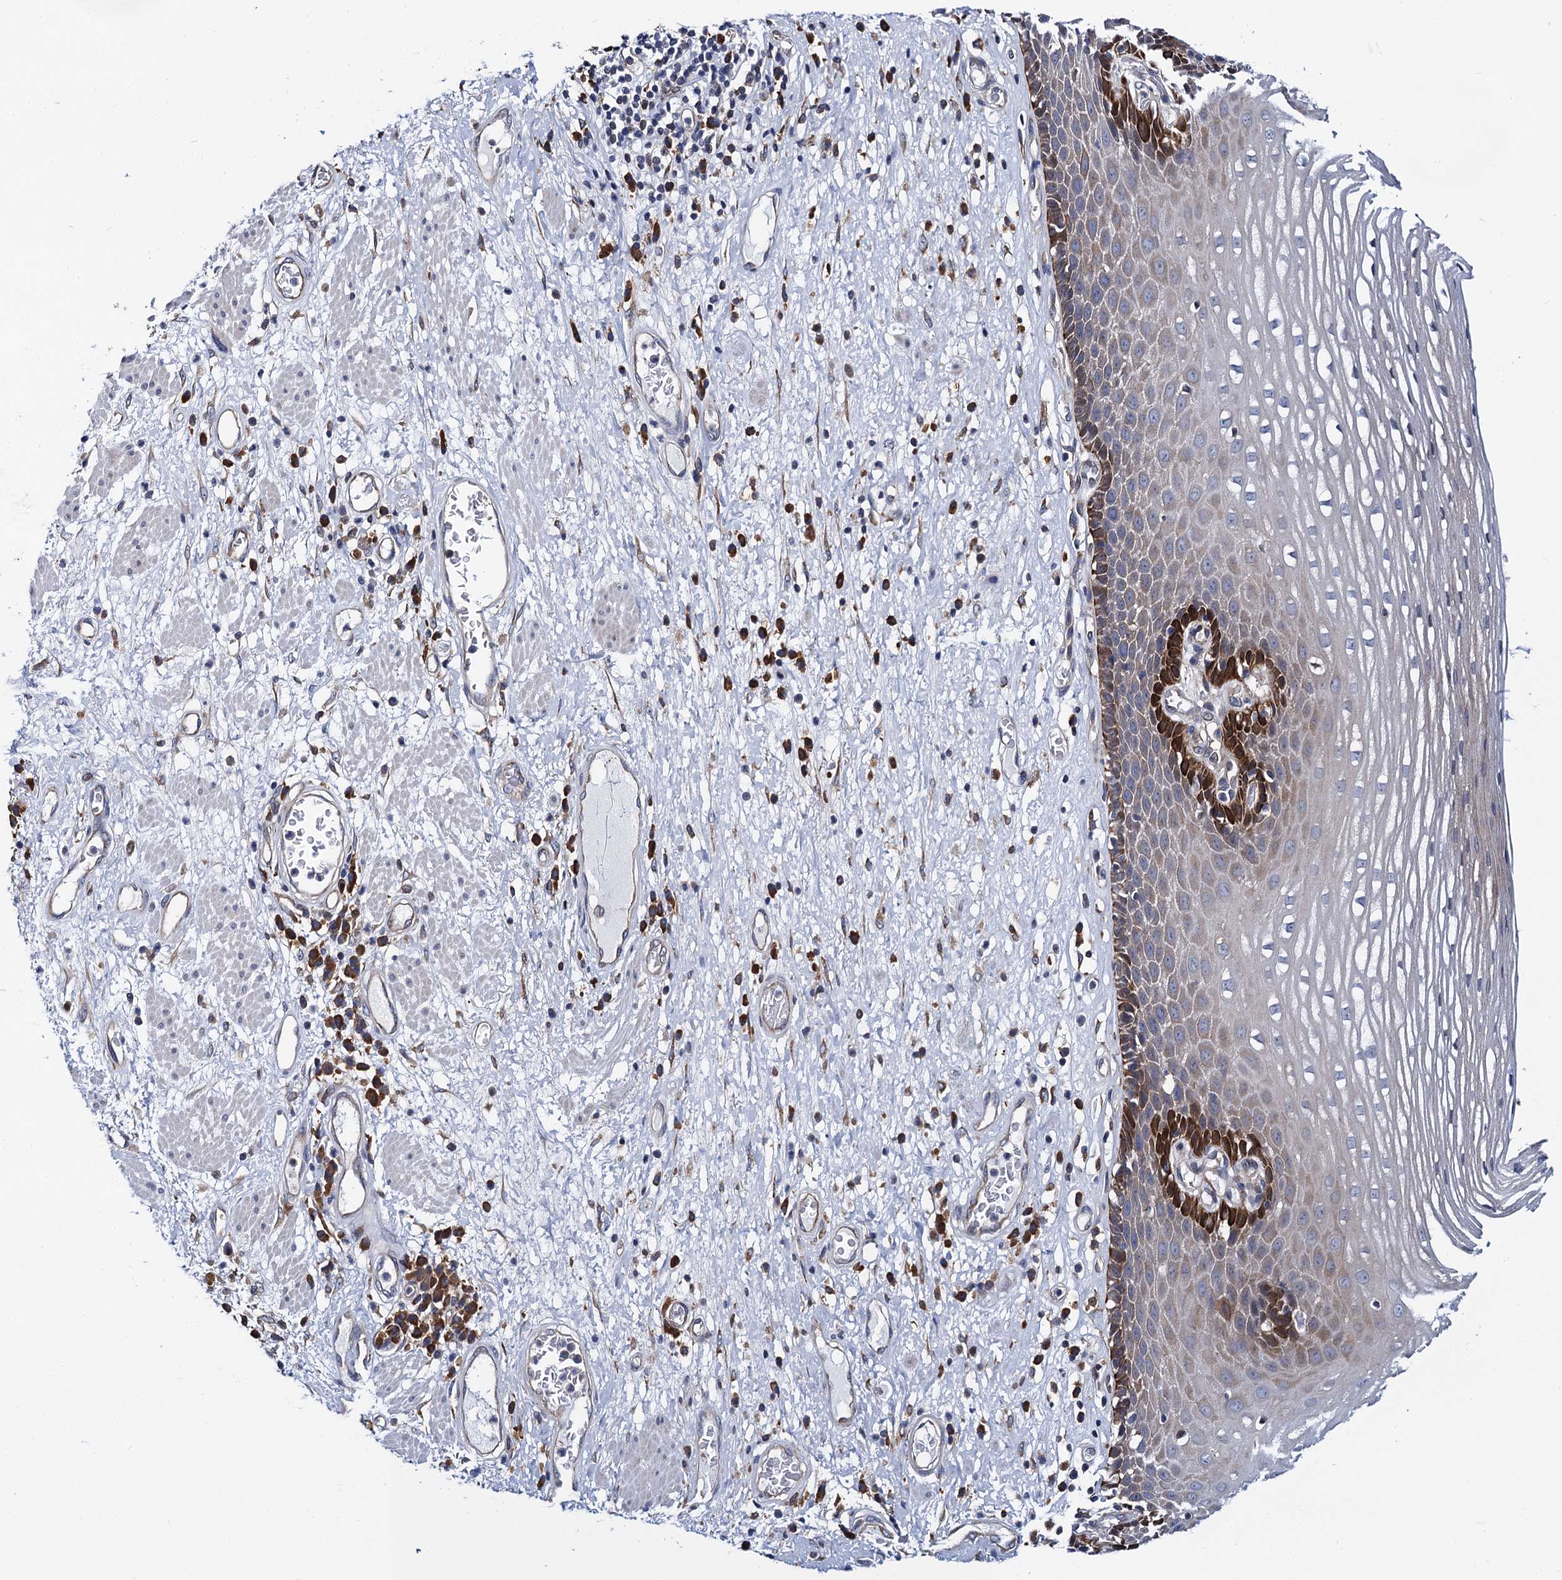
{"staining": {"intensity": "strong", "quantity": "<25%", "location": "cytoplasmic/membranous"}, "tissue": "esophagus", "cell_type": "Squamous epithelial cells", "image_type": "normal", "snomed": [{"axis": "morphology", "description": "Normal tissue, NOS"}, {"axis": "morphology", "description": "Adenocarcinoma, NOS"}, {"axis": "topography", "description": "Esophagus"}], "caption": "Protein analysis of unremarkable esophagus displays strong cytoplasmic/membranous expression in about <25% of squamous epithelial cells.", "gene": "PGLS", "patient": {"sex": "male", "age": 62}}